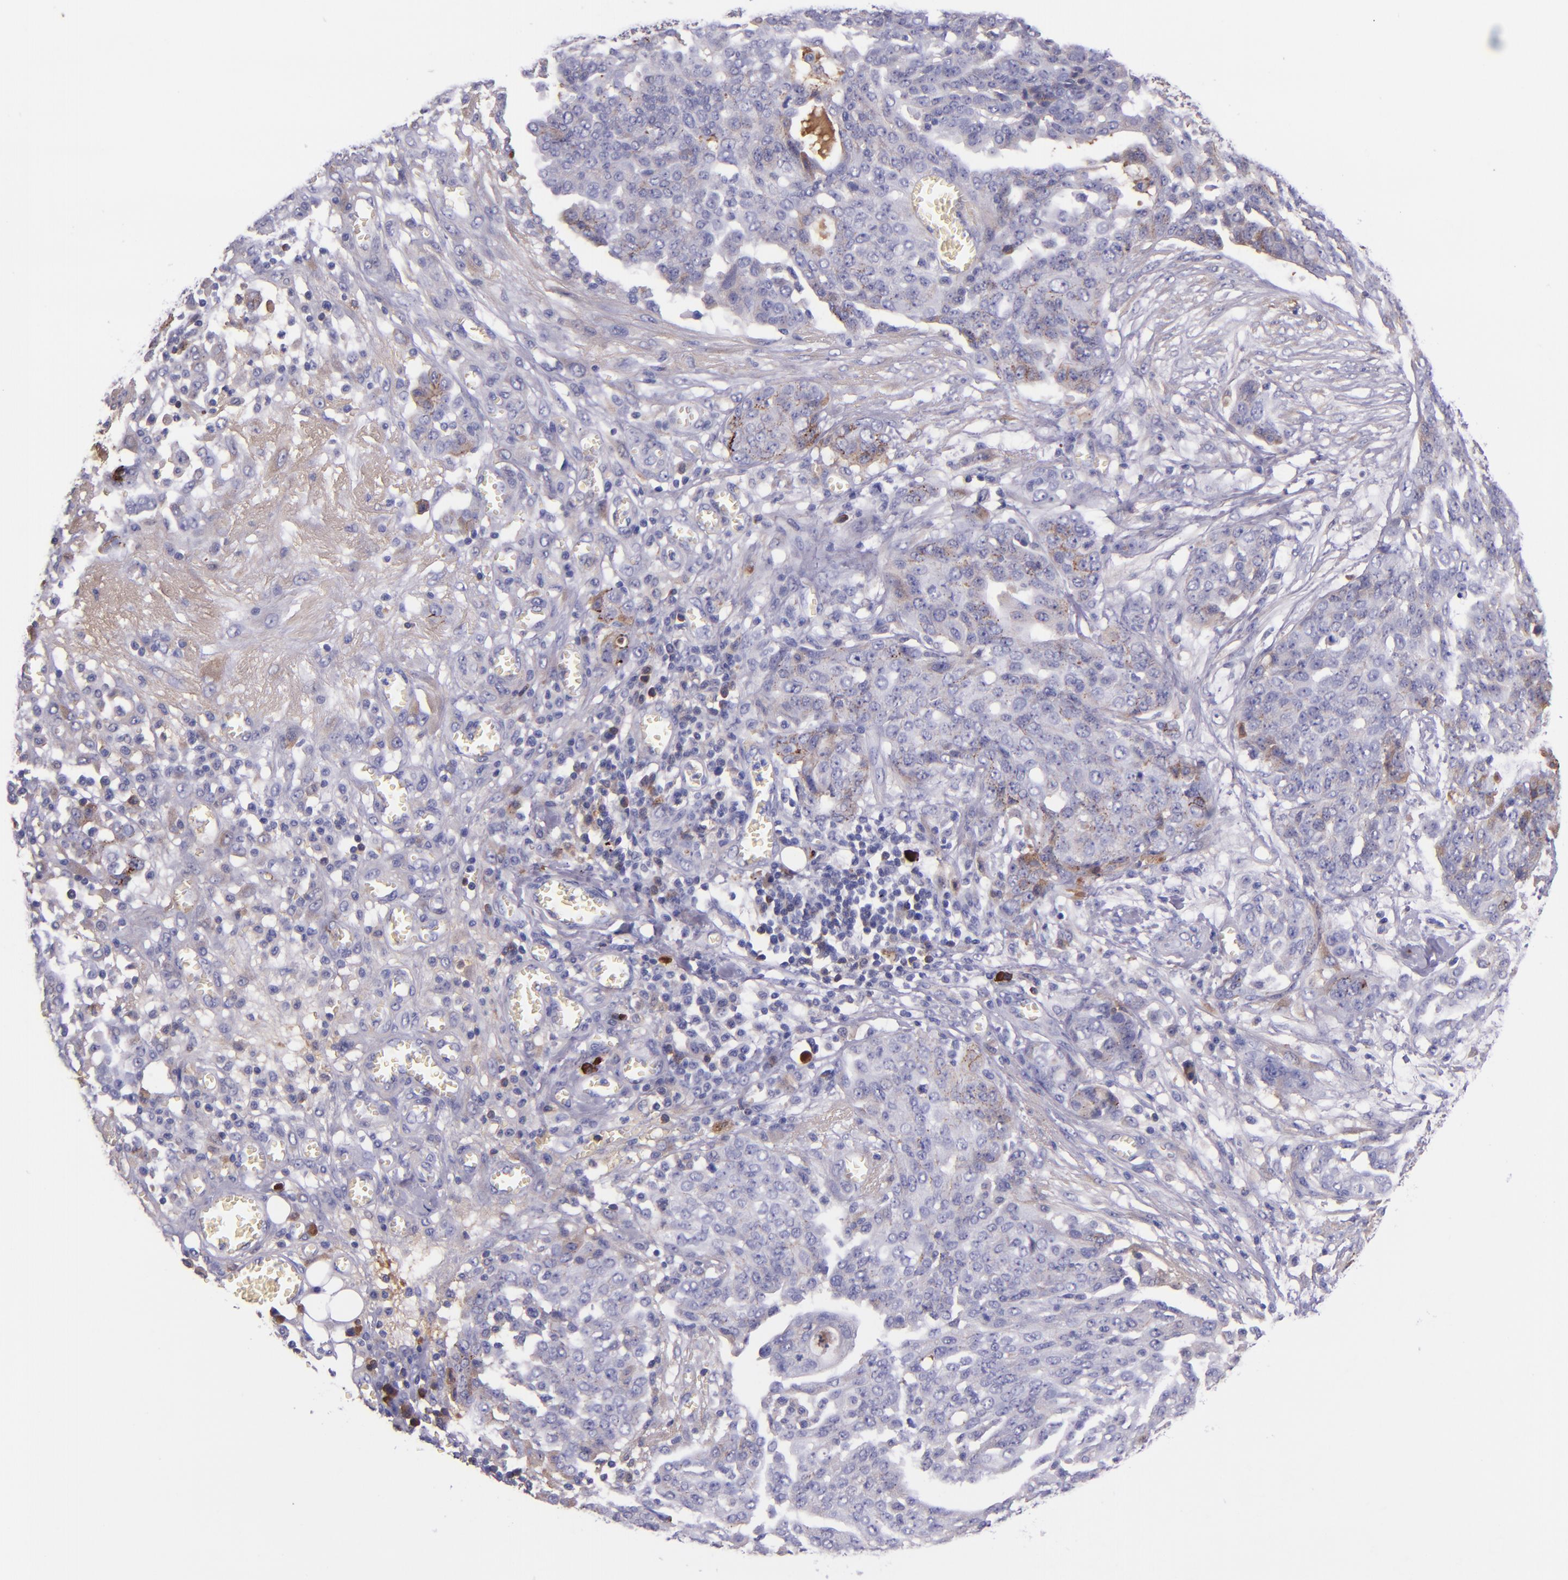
{"staining": {"intensity": "negative", "quantity": "none", "location": "none"}, "tissue": "ovarian cancer", "cell_type": "Tumor cells", "image_type": "cancer", "snomed": [{"axis": "morphology", "description": "Cystadenocarcinoma, serous, NOS"}, {"axis": "topography", "description": "Soft tissue"}, {"axis": "topography", "description": "Ovary"}], "caption": "High magnification brightfield microscopy of ovarian cancer (serous cystadenocarcinoma) stained with DAB (brown) and counterstained with hematoxylin (blue): tumor cells show no significant staining.", "gene": "KNG1", "patient": {"sex": "female", "age": 57}}